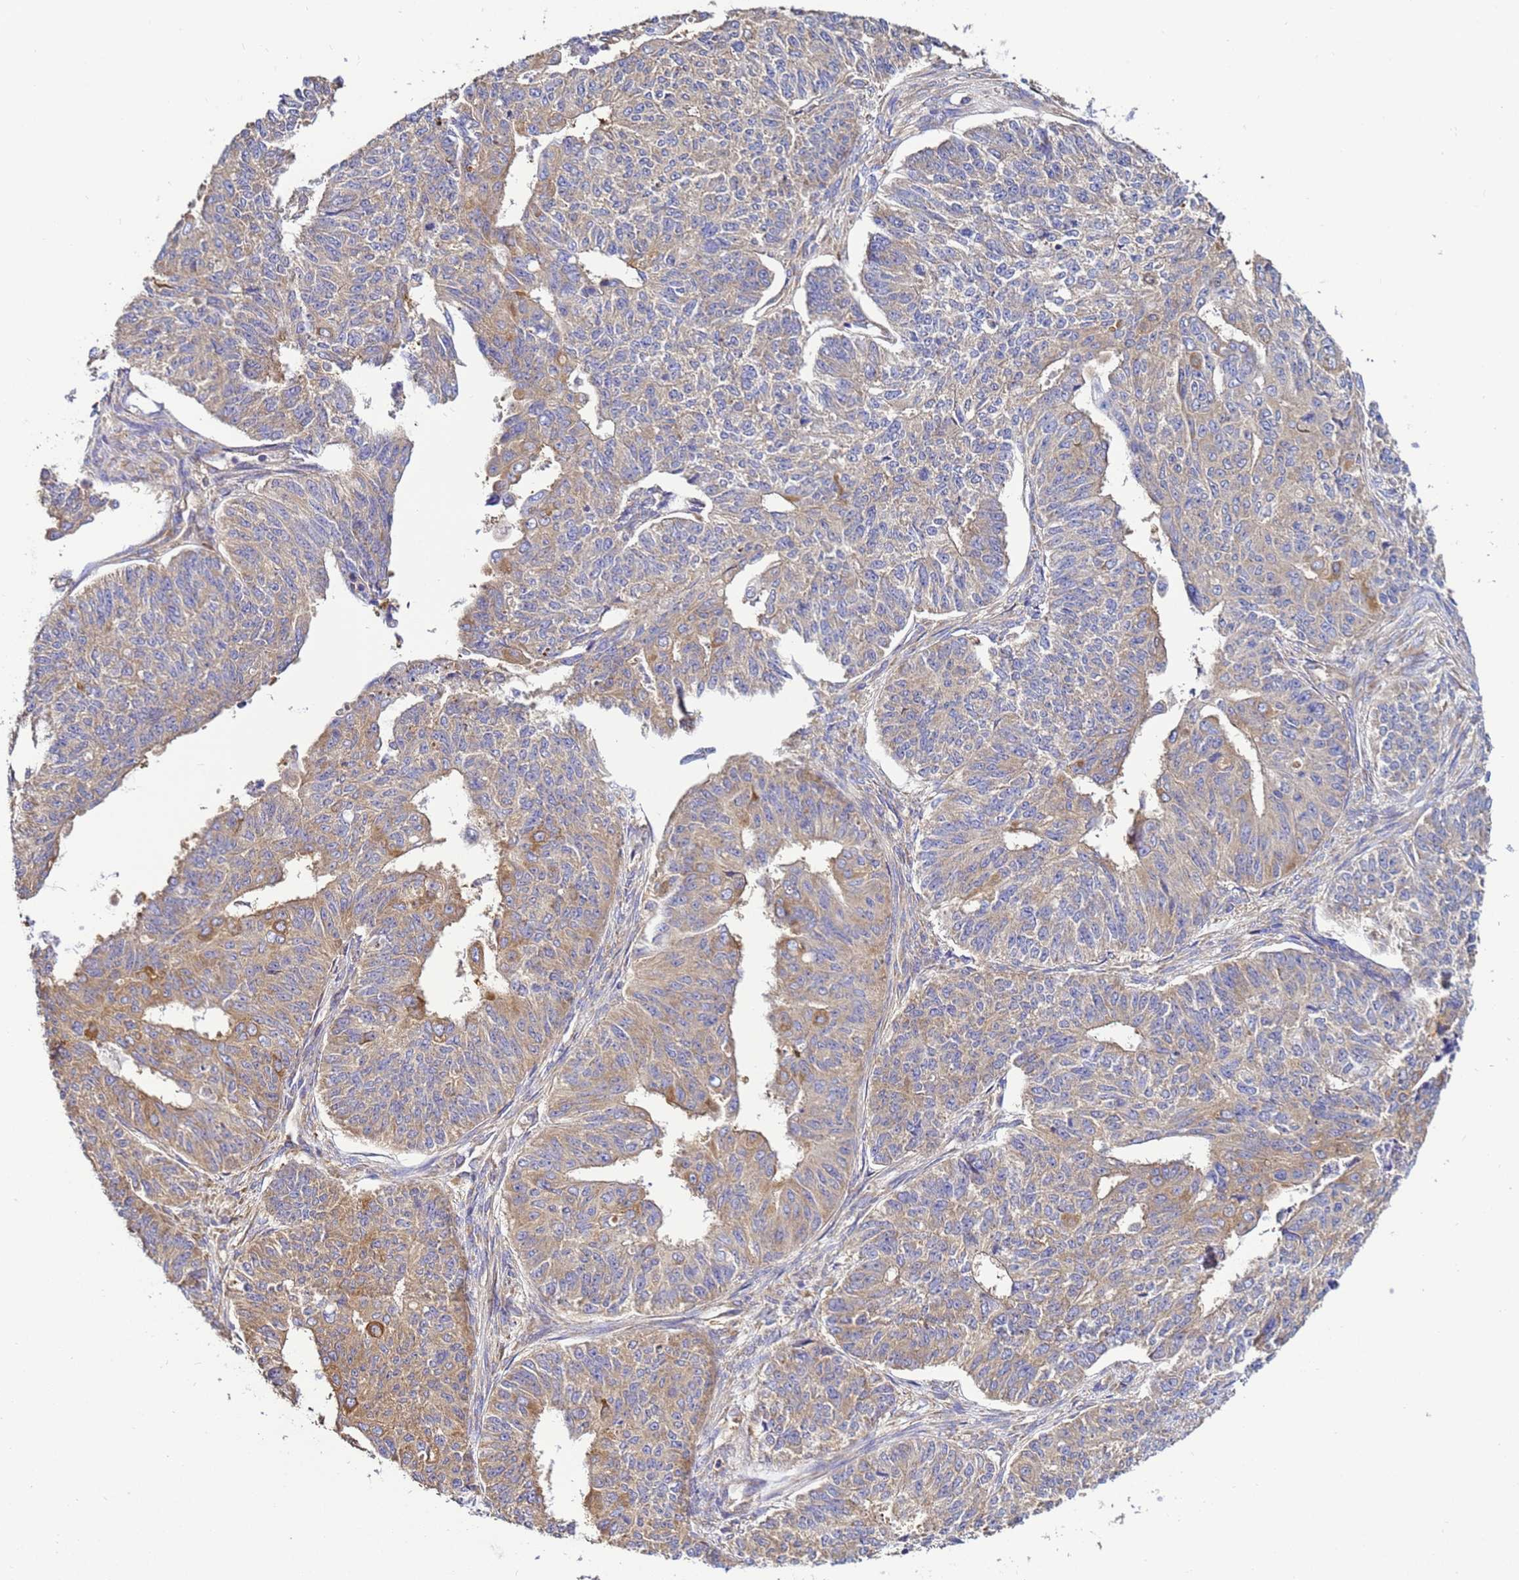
{"staining": {"intensity": "weak", "quantity": "25%-75%", "location": "cytoplasmic/membranous"}, "tissue": "endometrial cancer", "cell_type": "Tumor cells", "image_type": "cancer", "snomed": [{"axis": "morphology", "description": "Adenocarcinoma, NOS"}, {"axis": "topography", "description": "Endometrium"}], "caption": "Immunohistochemistry (IHC) (DAB) staining of adenocarcinoma (endometrial) exhibits weak cytoplasmic/membranous protein expression in about 25%-75% of tumor cells. (Stains: DAB in brown, nuclei in blue, Microscopy: brightfield microscopy at high magnification).", "gene": "NARS1", "patient": {"sex": "female", "age": 32}}